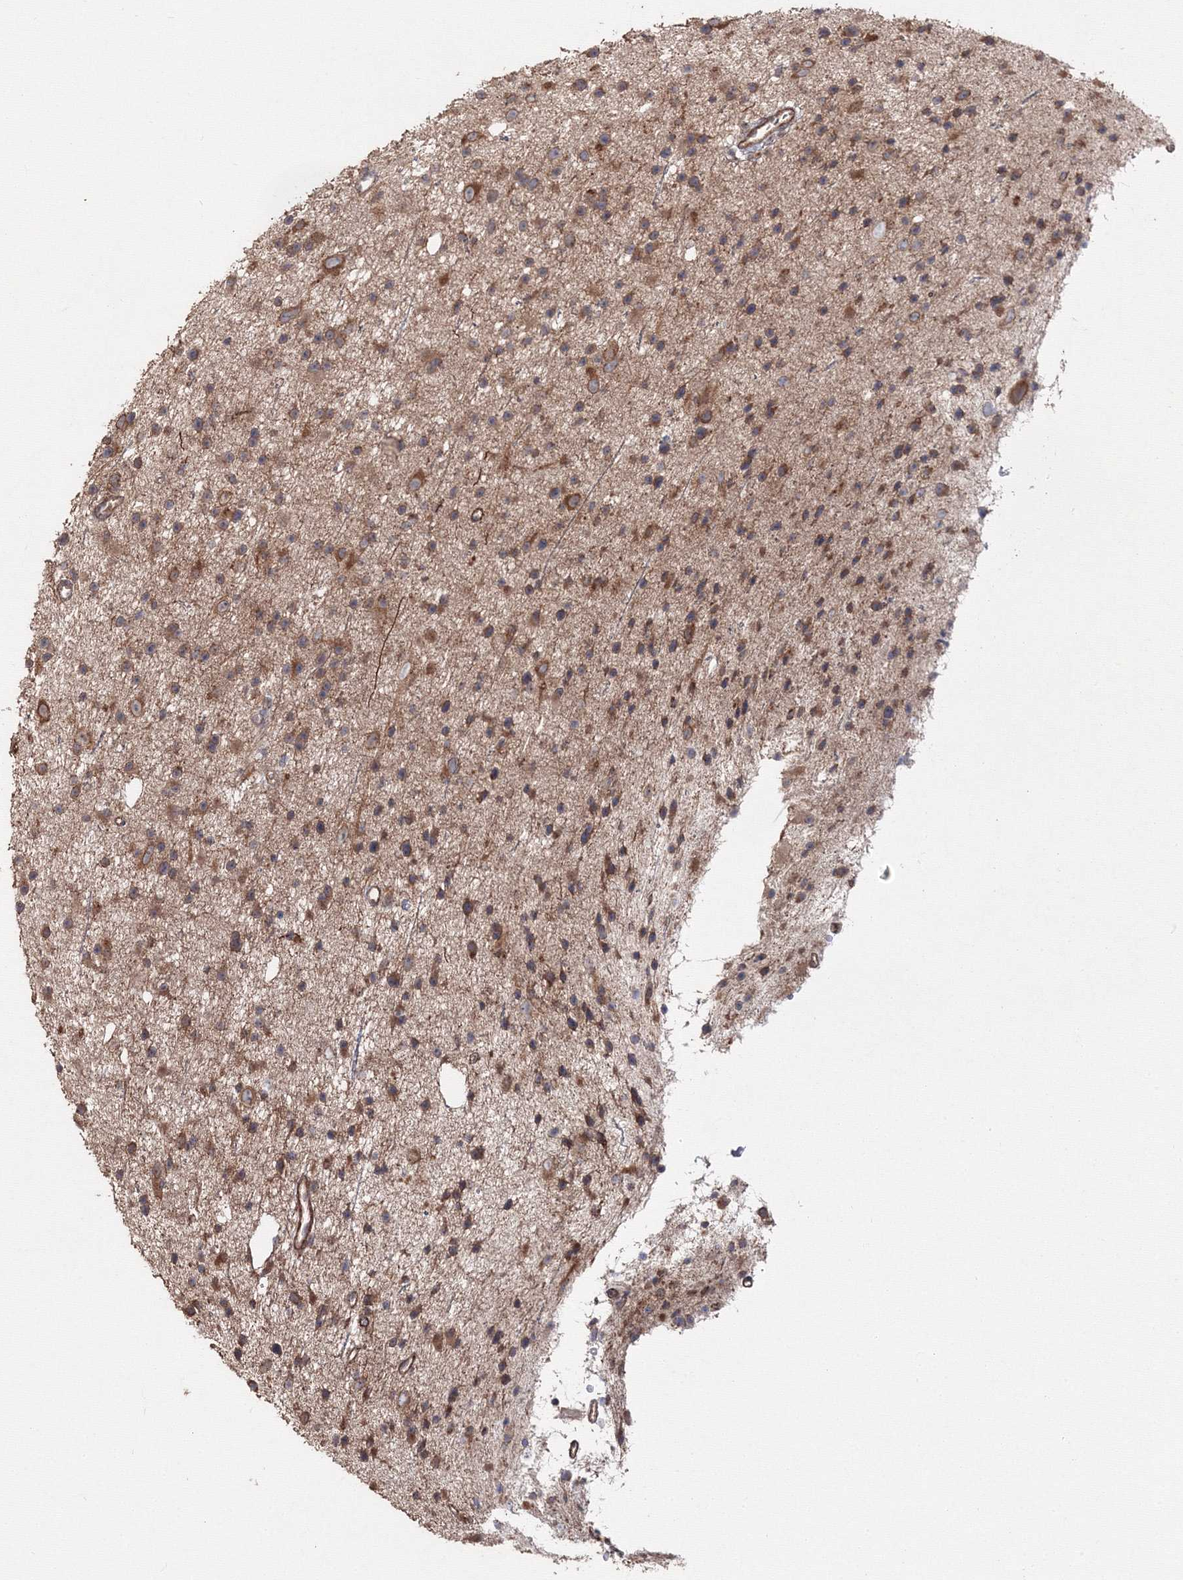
{"staining": {"intensity": "moderate", "quantity": ">75%", "location": "cytoplasmic/membranous"}, "tissue": "glioma", "cell_type": "Tumor cells", "image_type": "cancer", "snomed": [{"axis": "morphology", "description": "Glioma, malignant, Low grade"}, {"axis": "topography", "description": "Cerebral cortex"}], "caption": "Tumor cells show medium levels of moderate cytoplasmic/membranous positivity in approximately >75% of cells in low-grade glioma (malignant).", "gene": "DDO", "patient": {"sex": "female", "age": 39}}